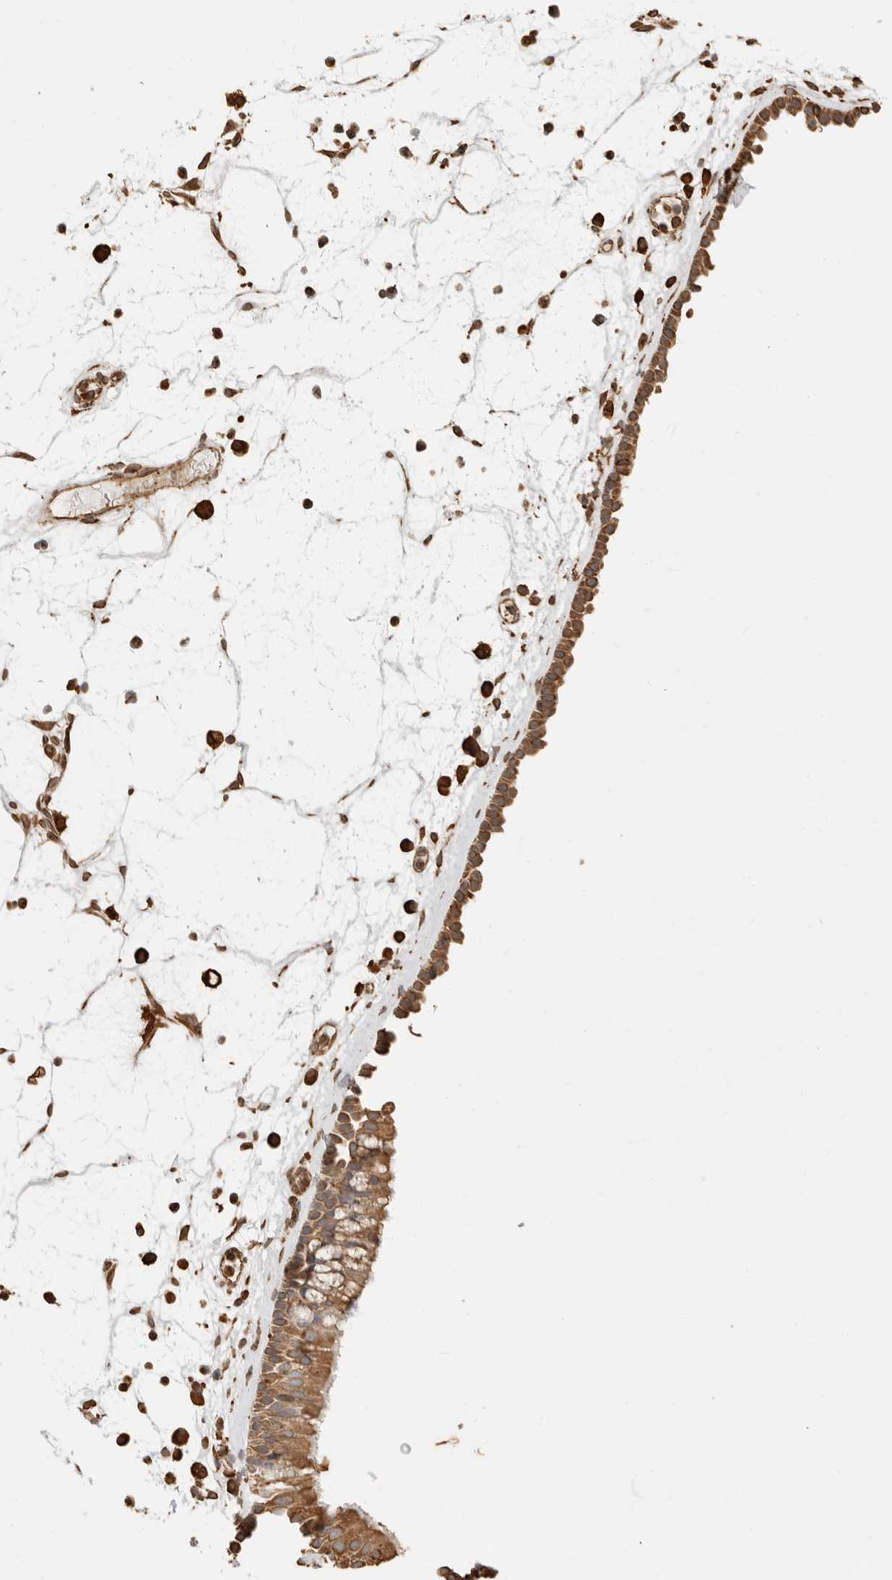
{"staining": {"intensity": "moderate", "quantity": ">75%", "location": "cytoplasmic/membranous"}, "tissue": "nasopharynx", "cell_type": "Respiratory epithelial cells", "image_type": "normal", "snomed": [{"axis": "morphology", "description": "Normal tissue, NOS"}, {"axis": "morphology", "description": "Inflammation, NOS"}, {"axis": "morphology", "description": "Malignant melanoma, Metastatic site"}, {"axis": "topography", "description": "Nasopharynx"}], "caption": "This image shows immunohistochemistry staining of unremarkable human nasopharynx, with medium moderate cytoplasmic/membranous expression in about >75% of respiratory epithelial cells.", "gene": "ARHGEF10L", "patient": {"sex": "male", "age": 70}}